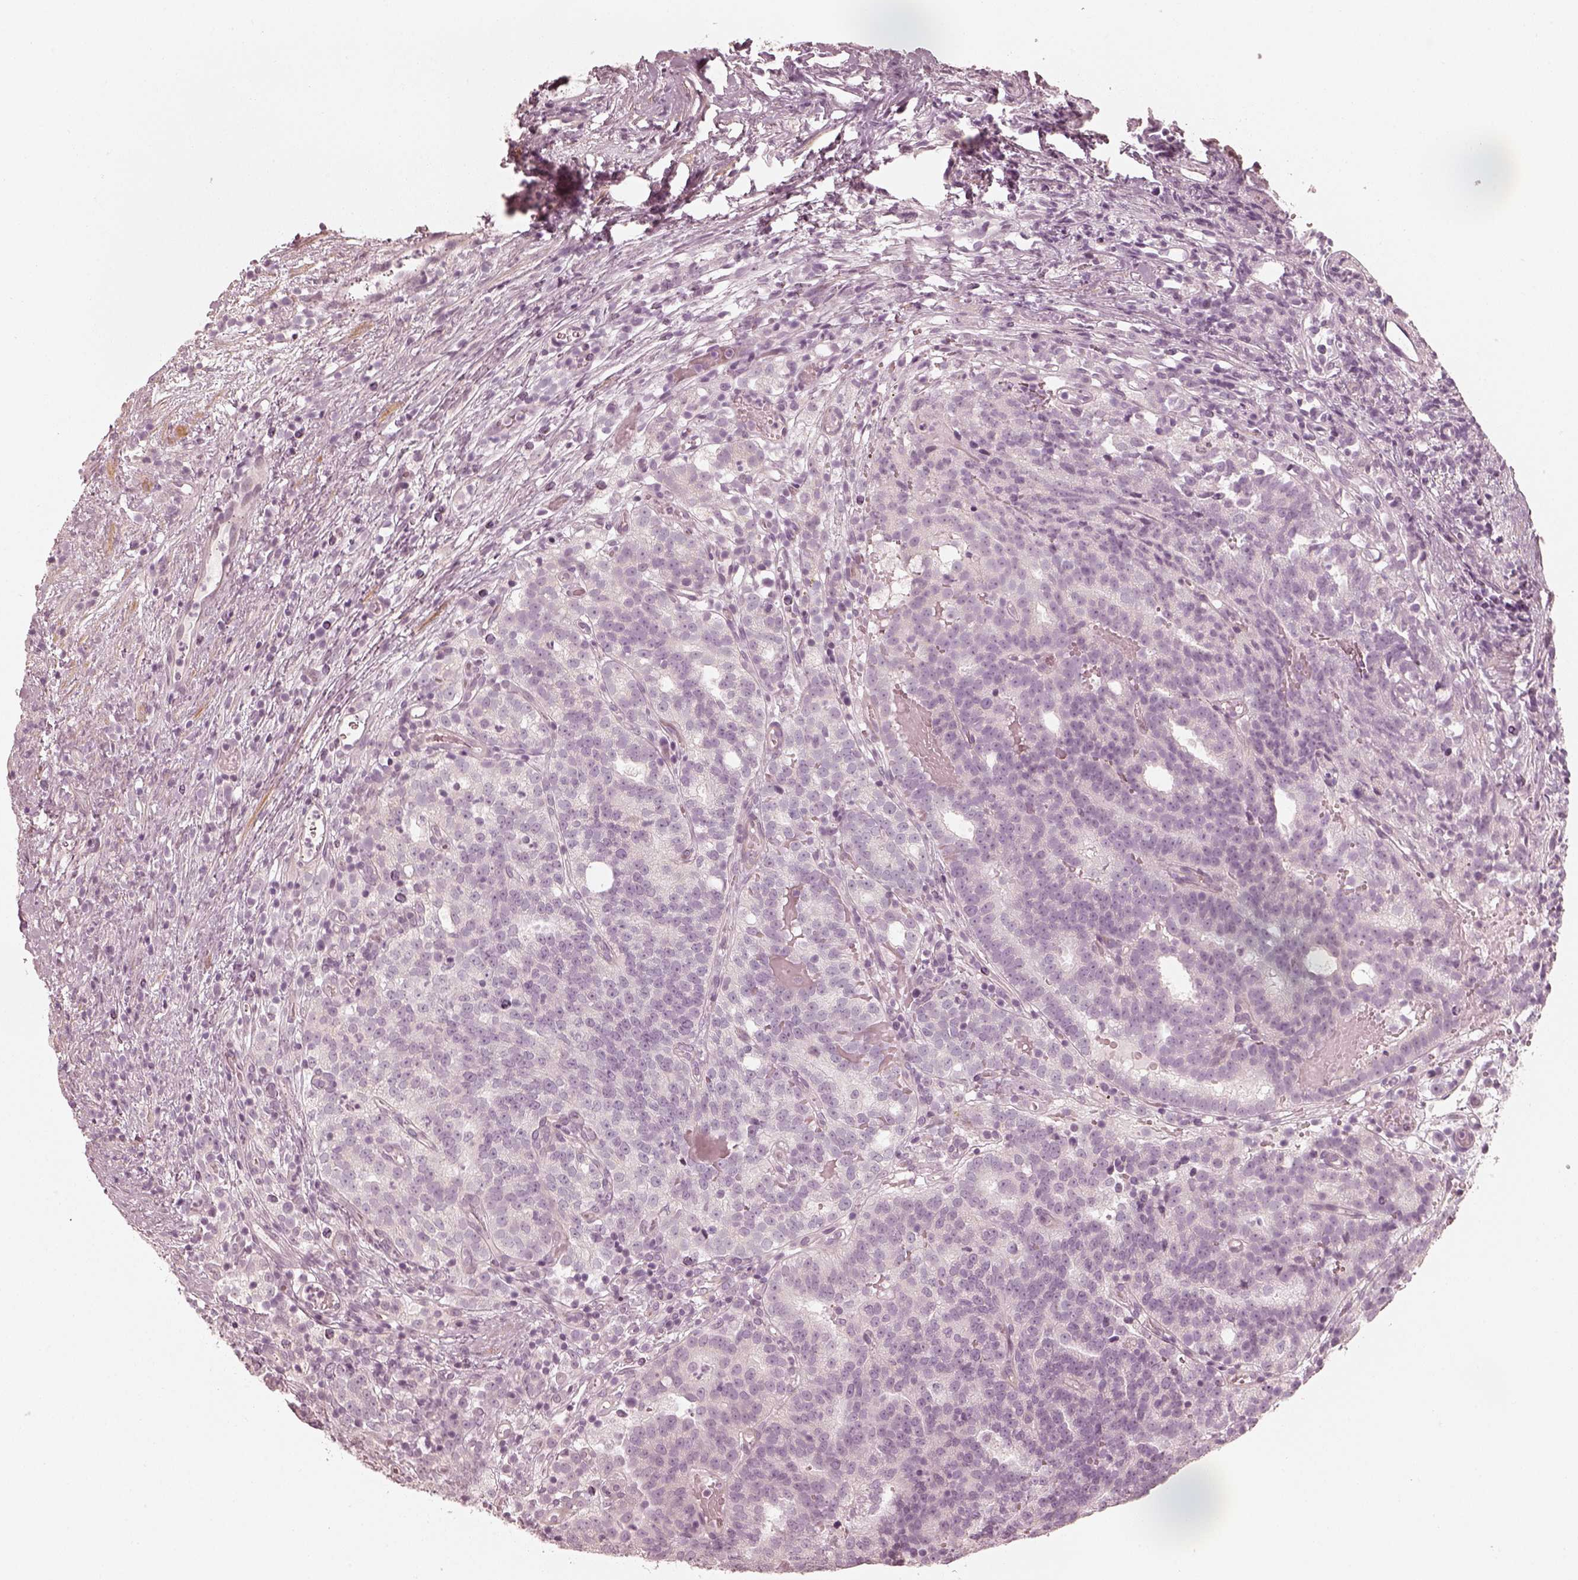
{"staining": {"intensity": "negative", "quantity": "none", "location": "none"}, "tissue": "prostate cancer", "cell_type": "Tumor cells", "image_type": "cancer", "snomed": [{"axis": "morphology", "description": "Adenocarcinoma, High grade"}, {"axis": "topography", "description": "Prostate"}], "caption": "Tumor cells show no significant protein expression in prostate cancer. (DAB (3,3'-diaminobenzidine) IHC, high magnification).", "gene": "SPATA24", "patient": {"sex": "male", "age": 53}}